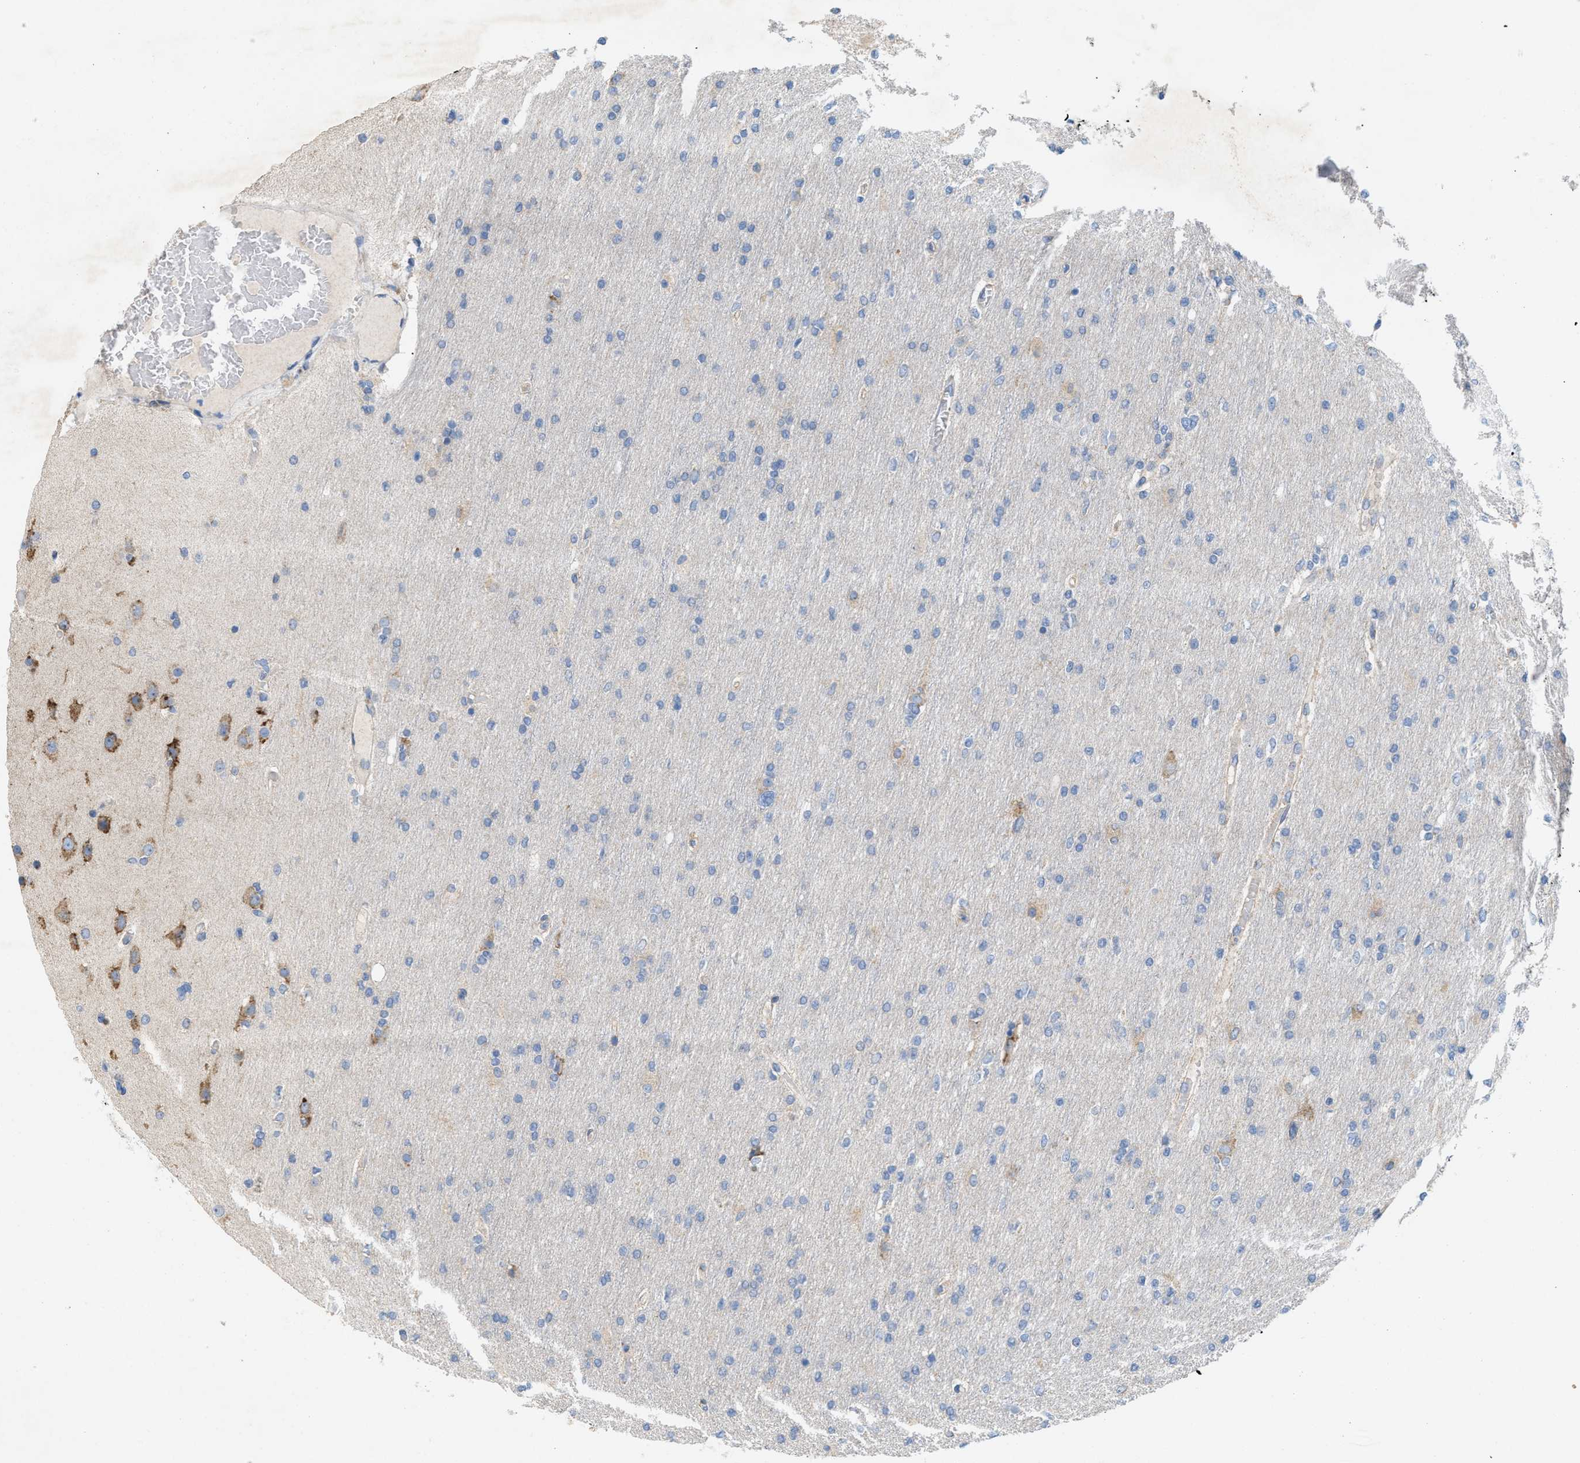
{"staining": {"intensity": "weak", "quantity": "<25%", "location": "cytoplasmic/membranous"}, "tissue": "glioma", "cell_type": "Tumor cells", "image_type": "cancer", "snomed": [{"axis": "morphology", "description": "Glioma, malignant, High grade"}, {"axis": "topography", "description": "Cerebral cortex"}], "caption": "The micrograph exhibits no staining of tumor cells in malignant glioma (high-grade).", "gene": "DYNC2I1", "patient": {"sex": "female", "age": 36}}